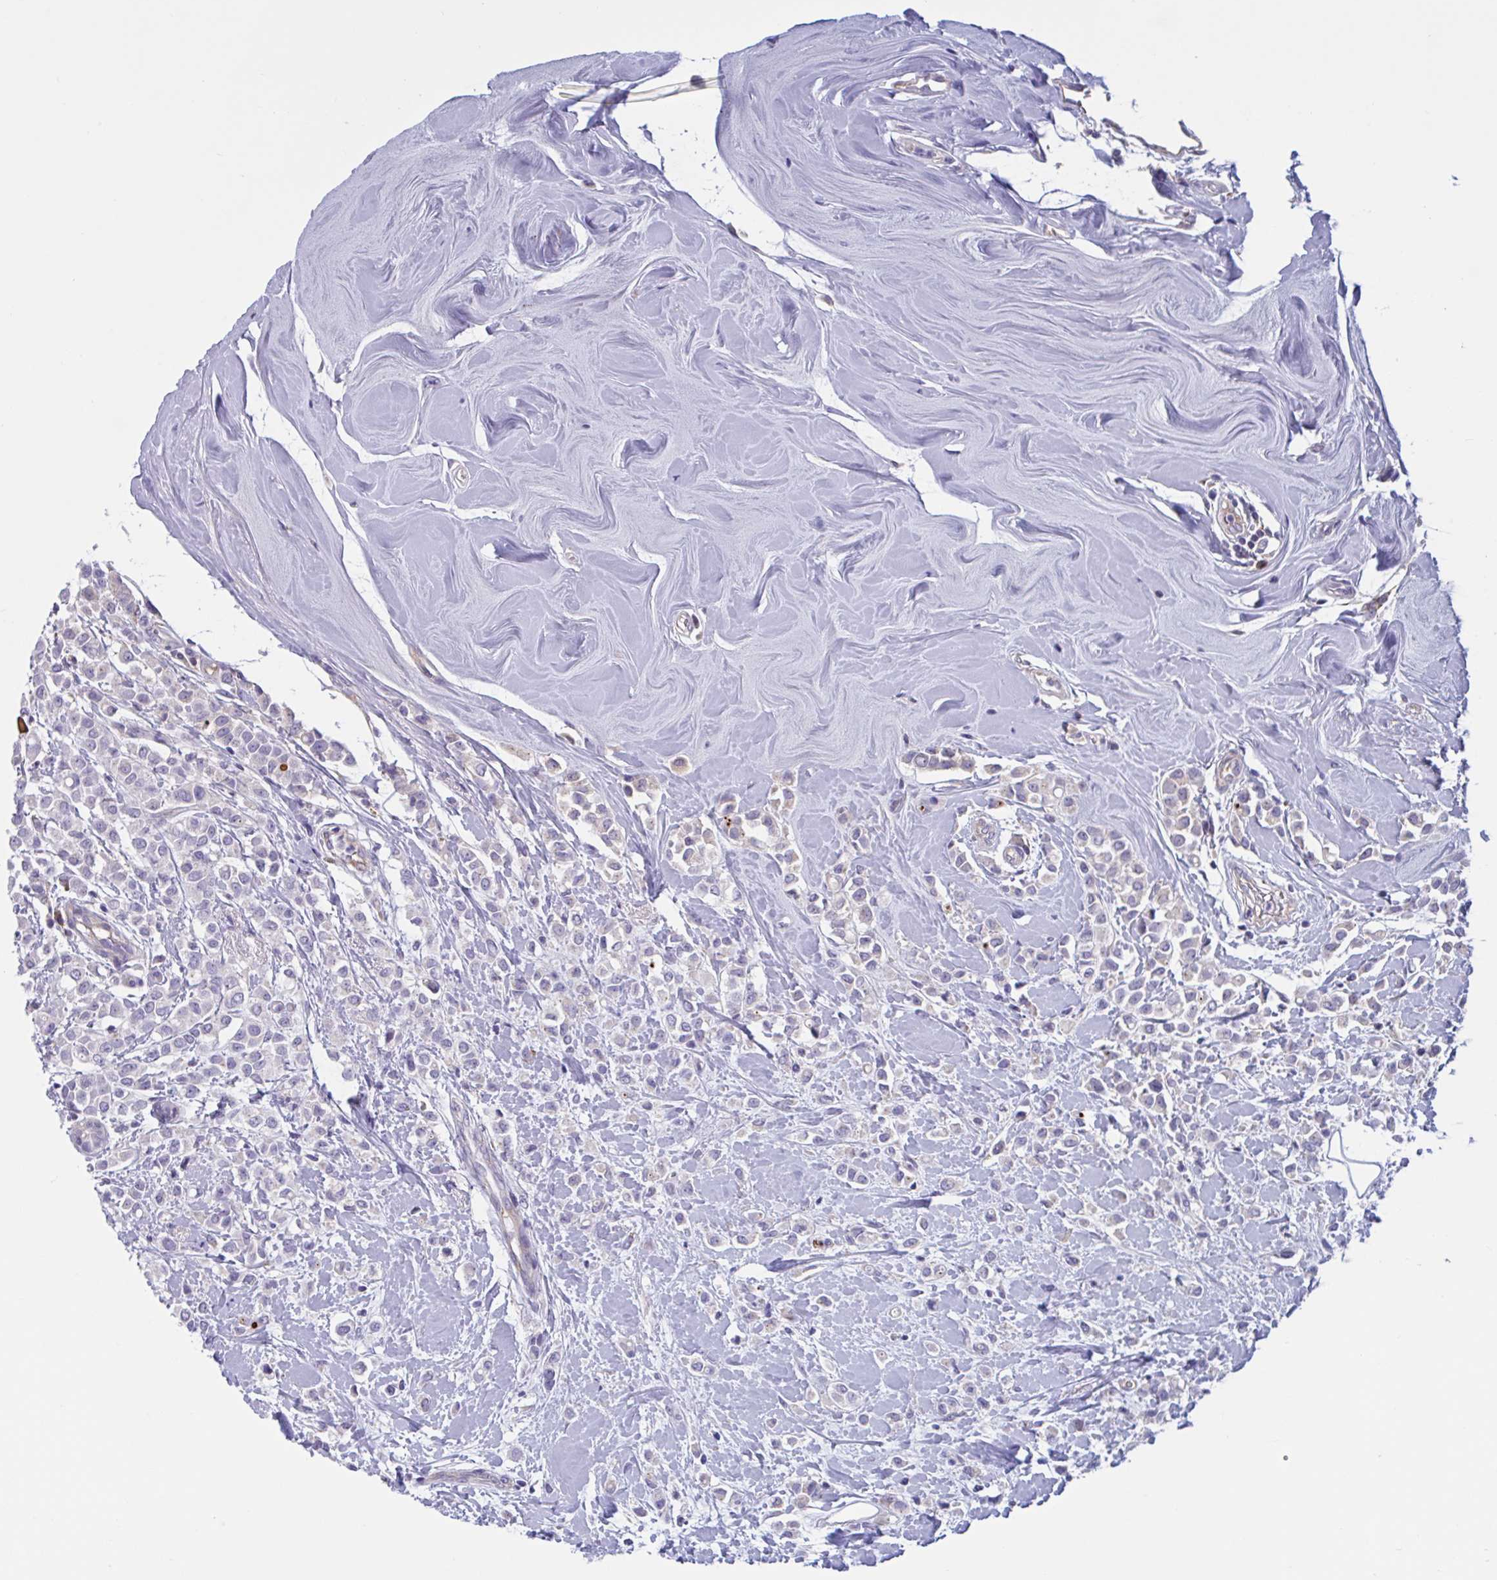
{"staining": {"intensity": "negative", "quantity": "none", "location": "none"}, "tissue": "breast cancer", "cell_type": "Tumor cells", "image_type": "cancer", "snomed": [{"axis": "morphology", "description": "Lobular carcinoma"}, {"axis": "topography", "description": "Breast"}], "caption": "The IHC micrograph has no significant expression in tumor cells of breast lobular carcinoma tissue.", "gene": "MS4A14", "patient": {"sex": "female", "age": 68}}